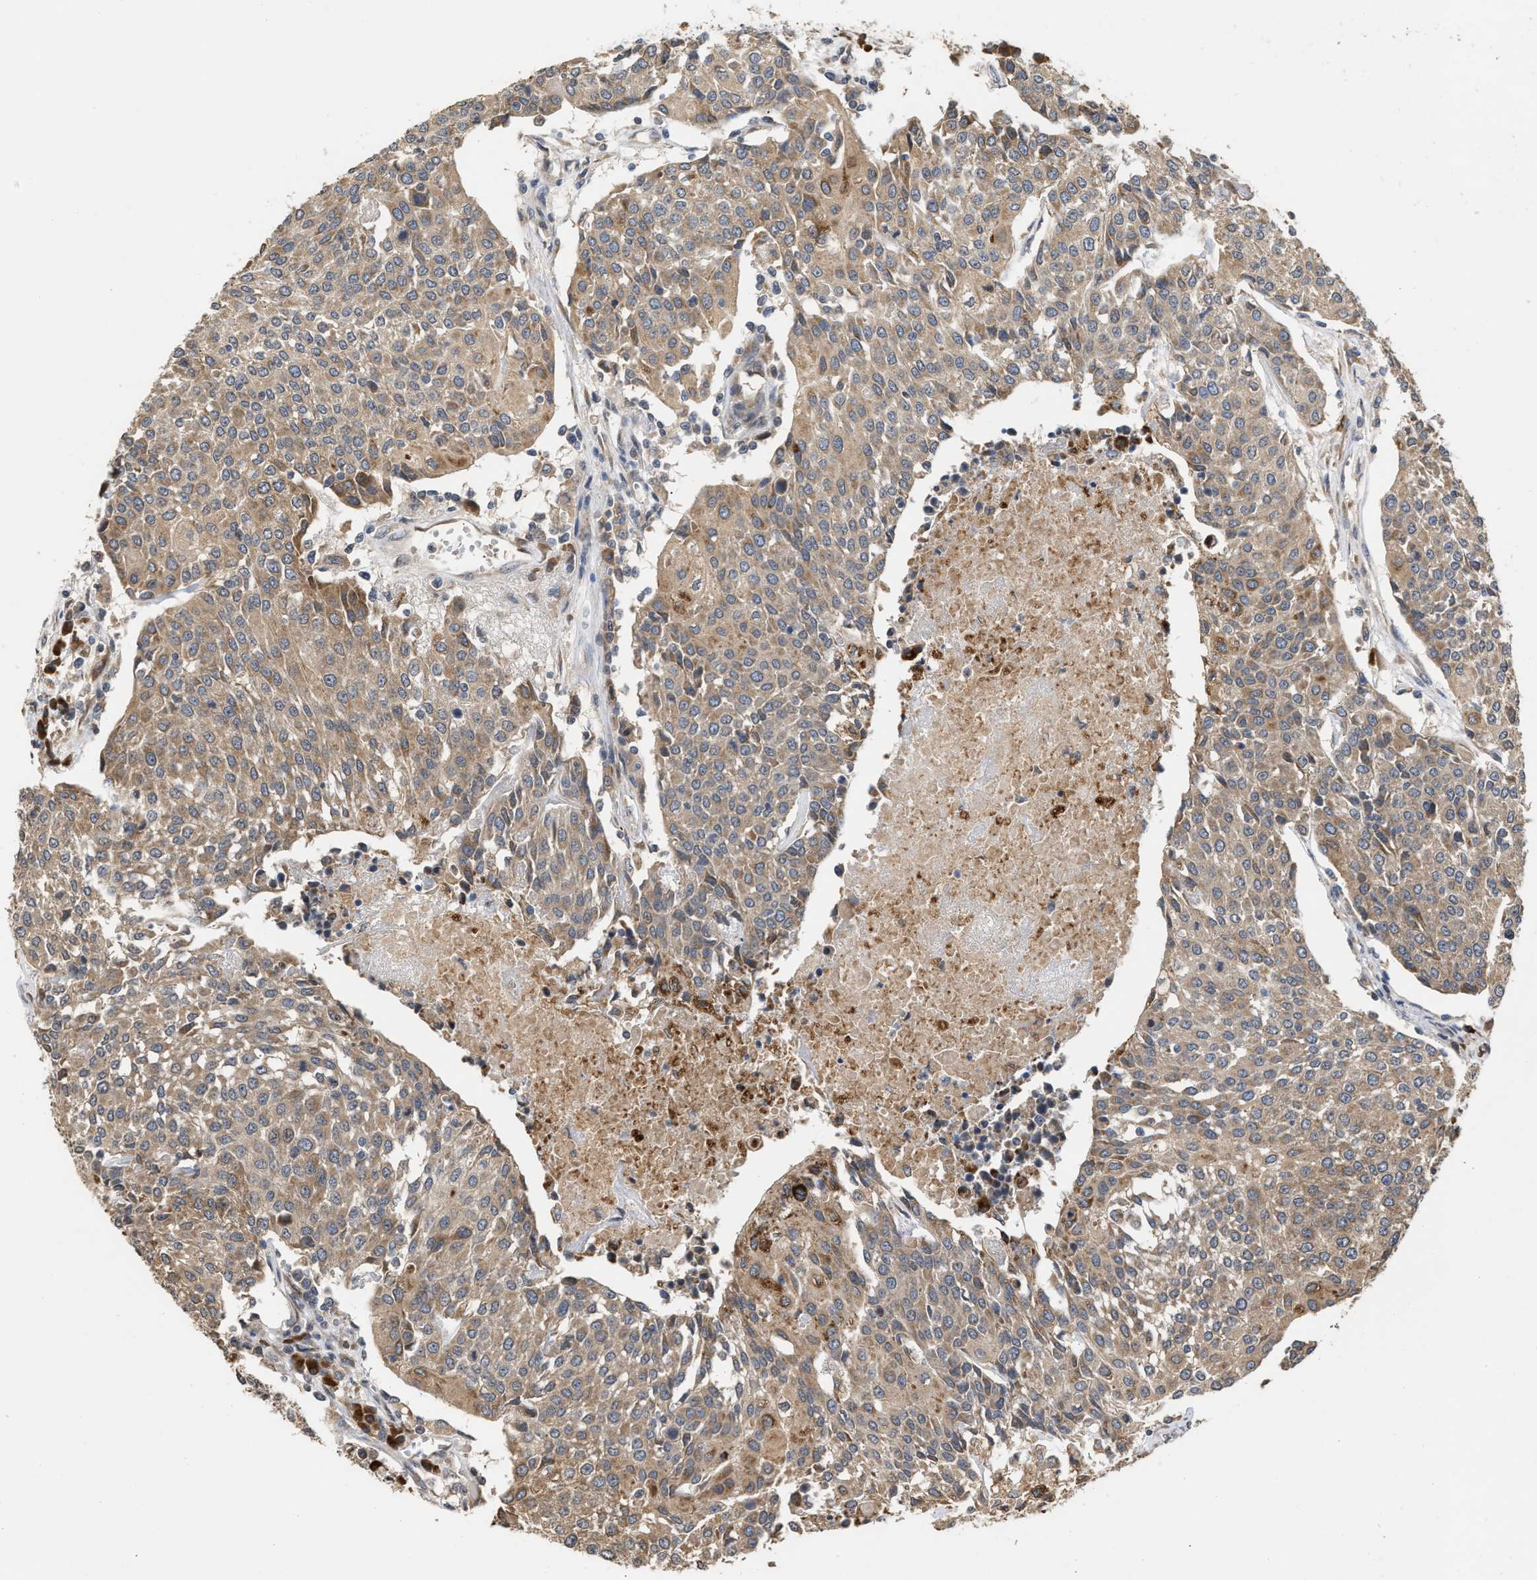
{"staining": {"intensity": "moderate", "quantity": ">75%", "location": "cytoplasmic/membranous"}, "tissue": "urothelial cancer", "cell_type": "Tumor cells", "image_type": "cancer", "snomed": [{"axis": "morphology", "description": "Urothelial carcinoma, High grade"}, {"axis": "topography", "description": "Urinary bladder"}], "caption": "Protein staining displays moderate cytoplasmic/membranous positivity in approximately >75% of tumor cells in urothelial cancer. (DAB (3,3'-diaminobenzidine) IHC with brightfield microscopy, high magnification).", "gene": "SAR1A", "patient": {"sex": "female", "age": 85}}